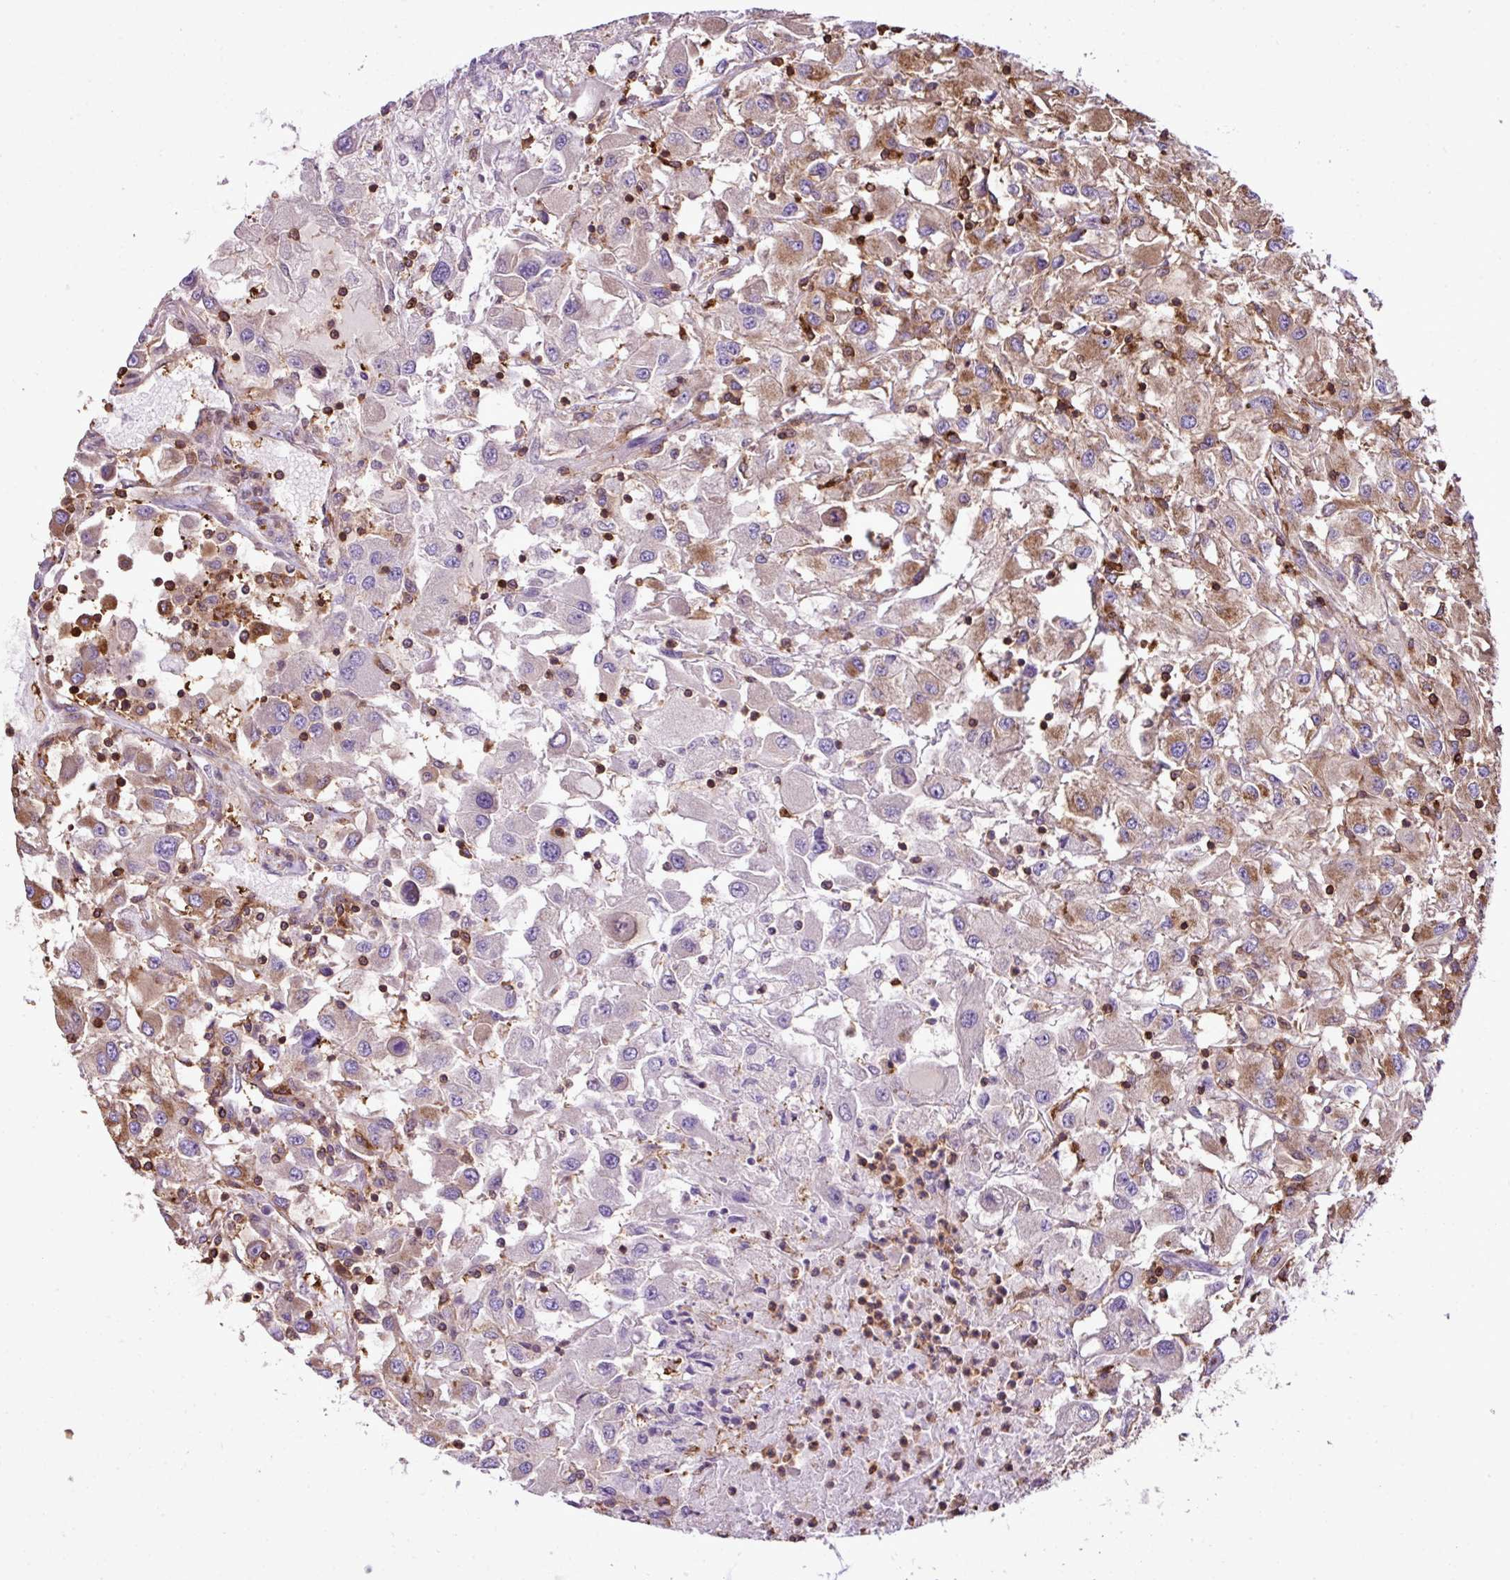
{"staining": {"intensity": "moderate", "quantity": "<25%", "location": "cytoplasmic/membranous"}, "tissue": "renal cancer", "cell_type": "Tumor cells", "image_type": "cancer", "snomed": [{"axis": "morphology", "description": "Adenocarcinoma, NOS"}, {"axis": "topography", "description": "Kidney"}], "caption": "Immunohistochemistry histopathology image of neoplastic tissue: renal cancer (adenocarcinoma) stained using immunohistochemistry reveals low levels of moderate protein expression localized specifically in the cytoplasmic/membranous of tumor cells, appearing as a cytoplasmic/membranous brown color.", "gene": "PGAP6", "patient": {"sex": "female", "age": 67}}